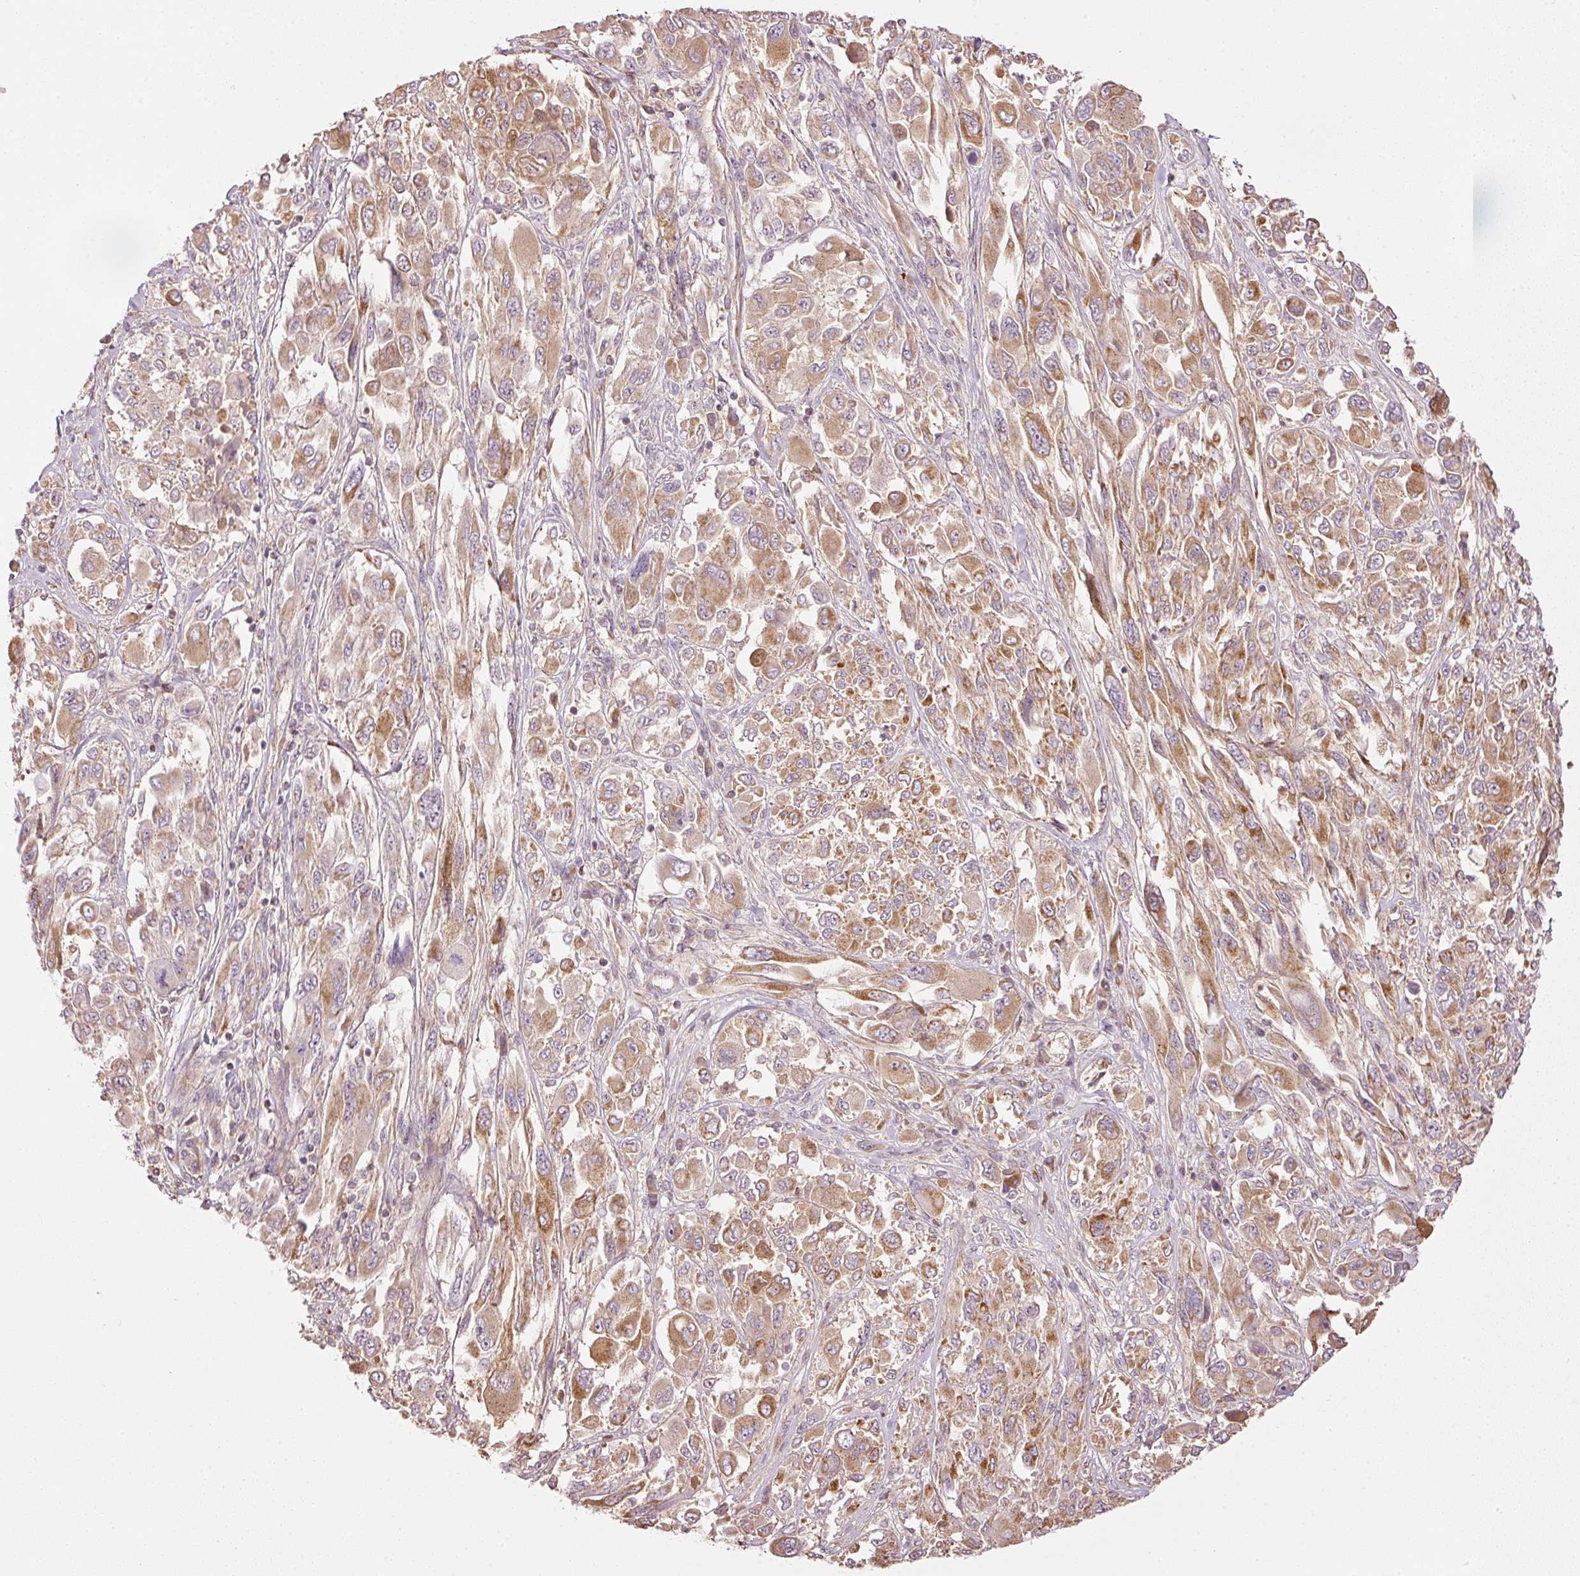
{"staining": {"intensity": "moderate", "quantity": ">75%", "location": "cytoplasmic/membranous"}, "tissue": "melanoma", "cell_type": "Tumor cells", "image_type": "cancer", "snomed": [{"axis": "morphology", "description": "Malignant melanoma, NOS"}, {"axis": "topography", "description": "Skin"}], "caption": "A photomicrograph of melanoma stained for a protein demonstrates moderate cytoplasmic/membranous brown staining in tumor cells. (Stains: DAB (3,3'-diaminobenzidine) in brown, nuclei in blue, Microscopy: brightfield microscopy at high magnification).", "gene": "SERPING1", "patient": {"sex": "female", "age": 91}}